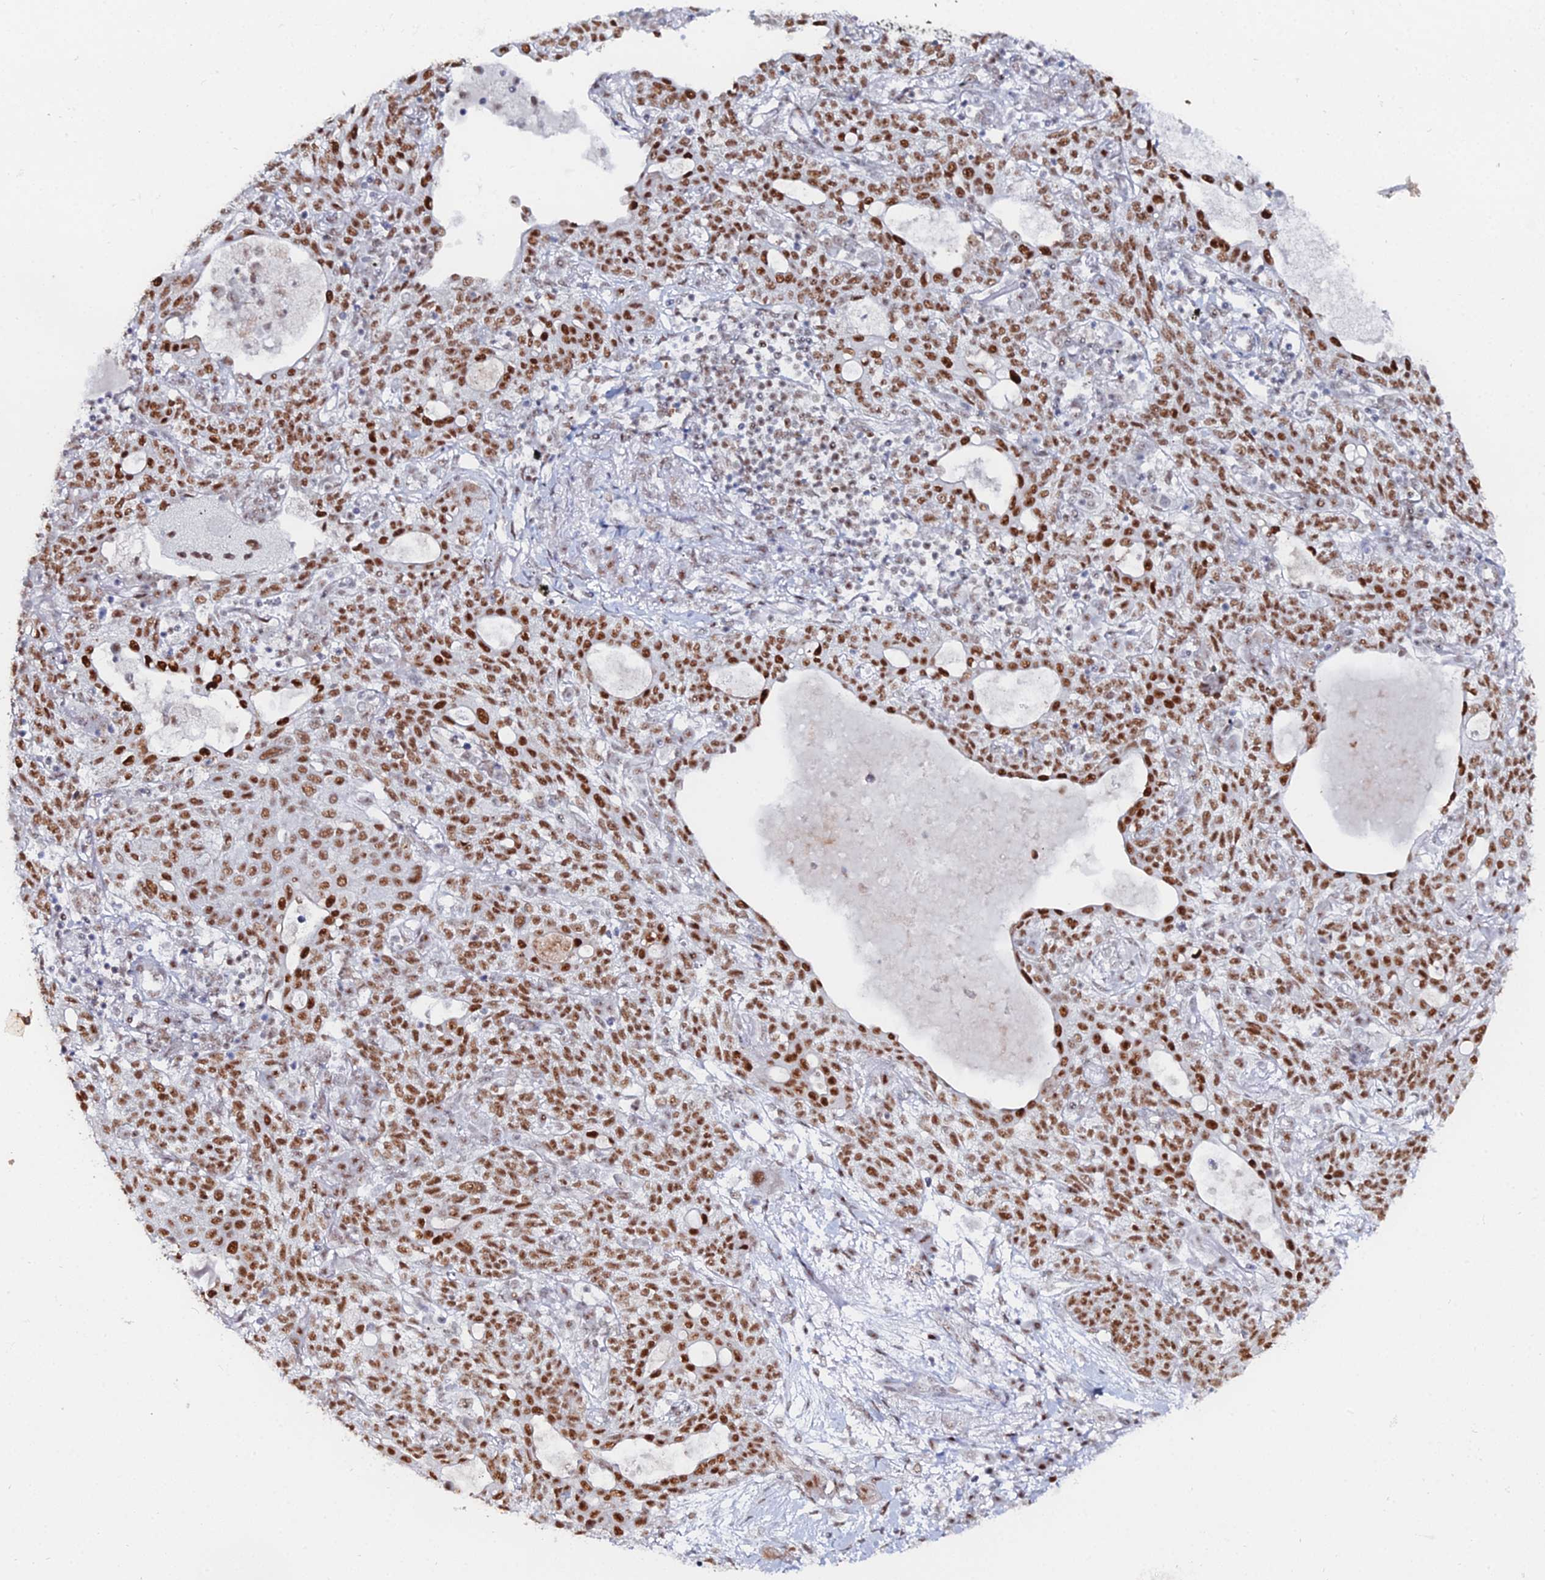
{"staining": {"intensity": "moderate", "quantity": ">75%", "location": "nuclear"}, "tissue": "lung cancer", "cell_type": "Tumor cells", "image_type": "cancer", "snomed": [{"axis": "morphology", "description": "Squamous cell carcinoma, NOS"}, {"axis": "topography", "description": "Lung"}], "caption": "About >75% of tumor cells in lung squamous cell carcinoma exhibit moderate nuclear protein positivity as visualized by brown immunohistochemical staining.", "gene": "GSC2", "patient": {"sex": "female", "age": 70}}